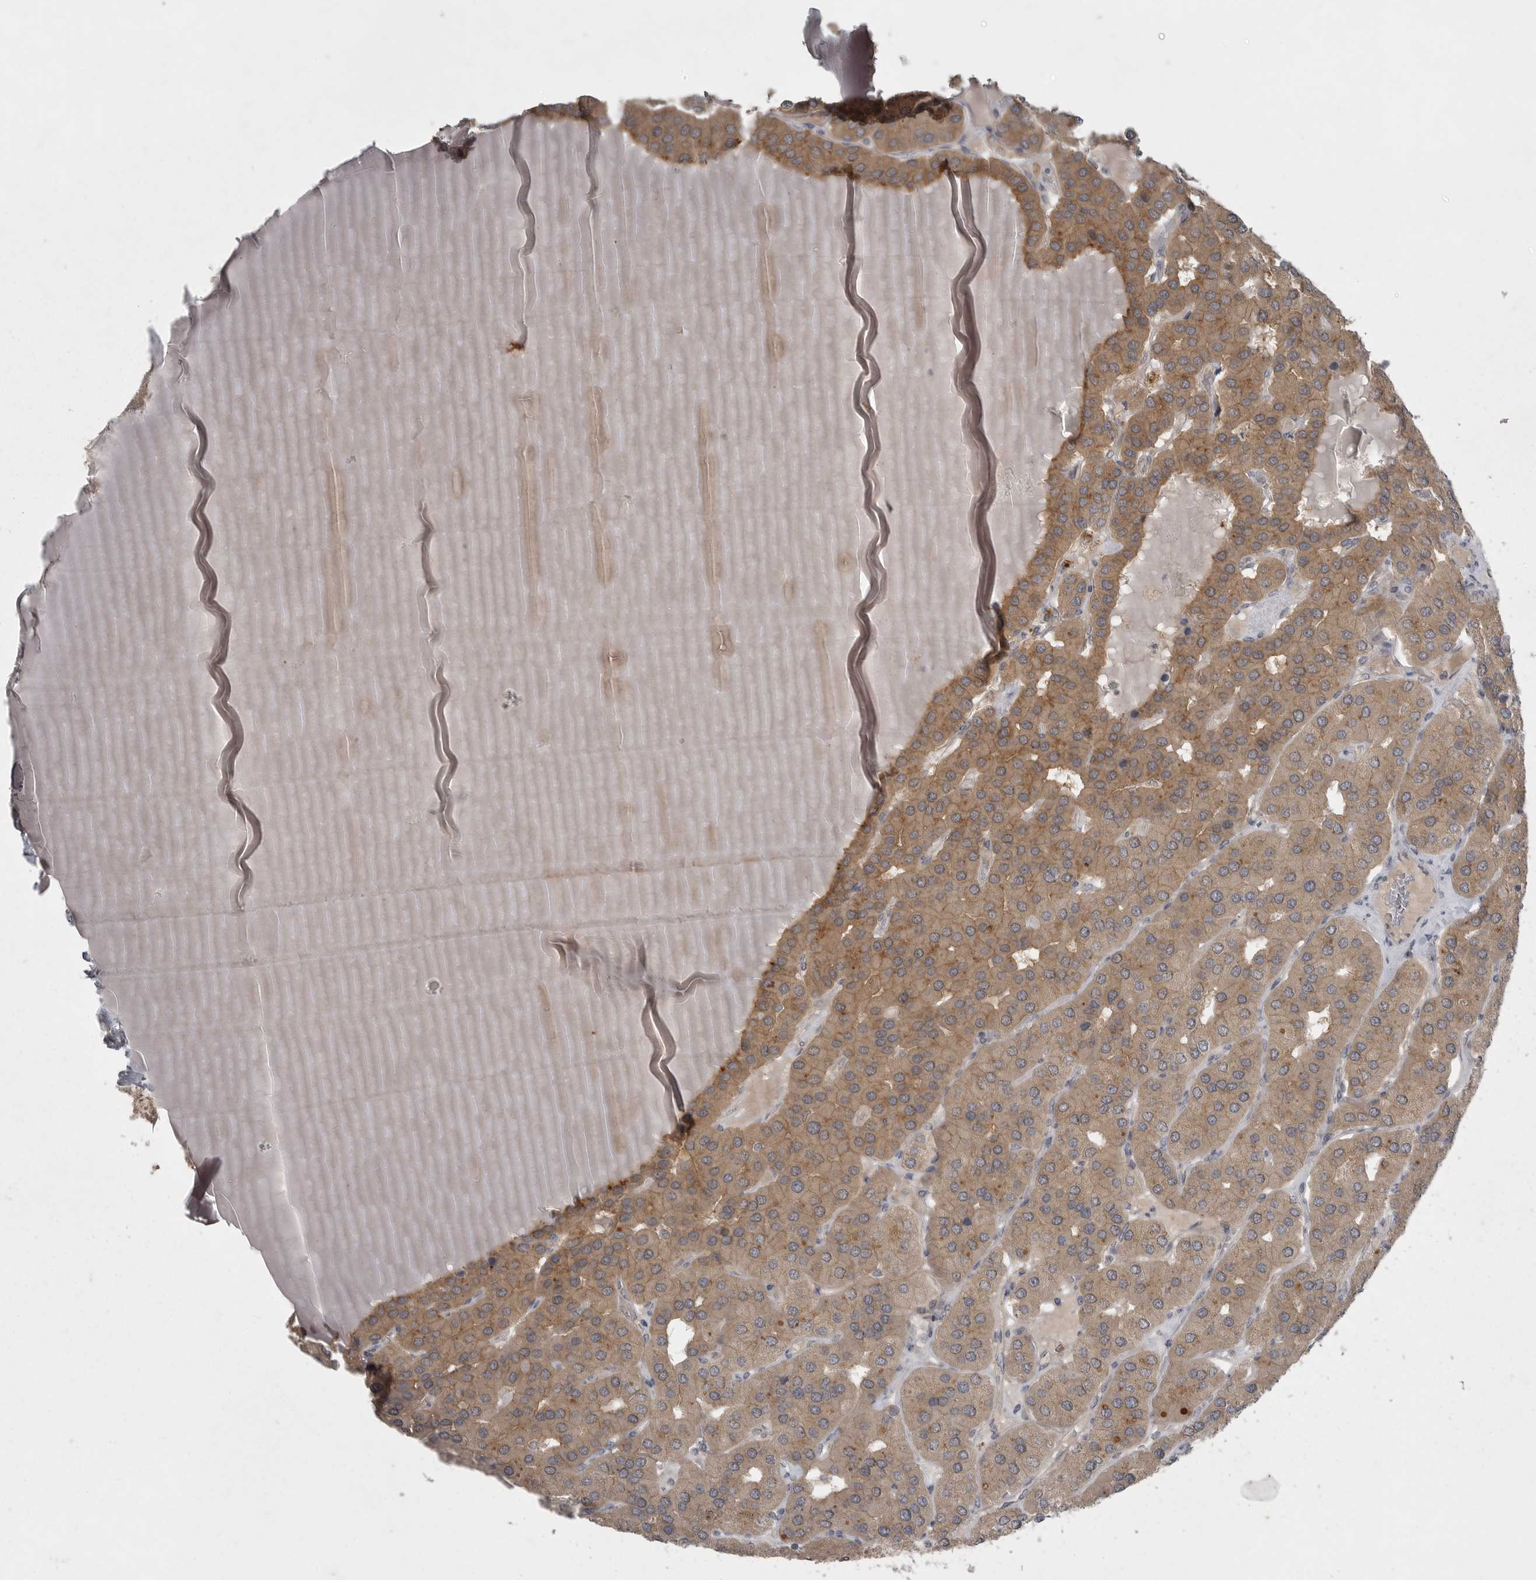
{"staining": {"intensity": "moderate", "quantity": ">75%", "location": "cytoplasmic/membranous"}, "tissue": "parathyroid gland", "cell_type": "Glandular cells", "image_type": "normal", "snomed": [{"axis": "morphology", "description": "Normal tissue, NOS"}, {"axis": "morphology", "description": "Adenoma, NOS"}, {"axis": "topography", "description": "Parathyroid gland"}], "caption": "The image reveals immunohistochemical staining of normal parathyroid gland. There is moderate cytoplasmic/membranous positivity is seen in approximately >75% of glandular cells.", "gene": "PHF13", "patient": {"sex": "female", "age": 86}}